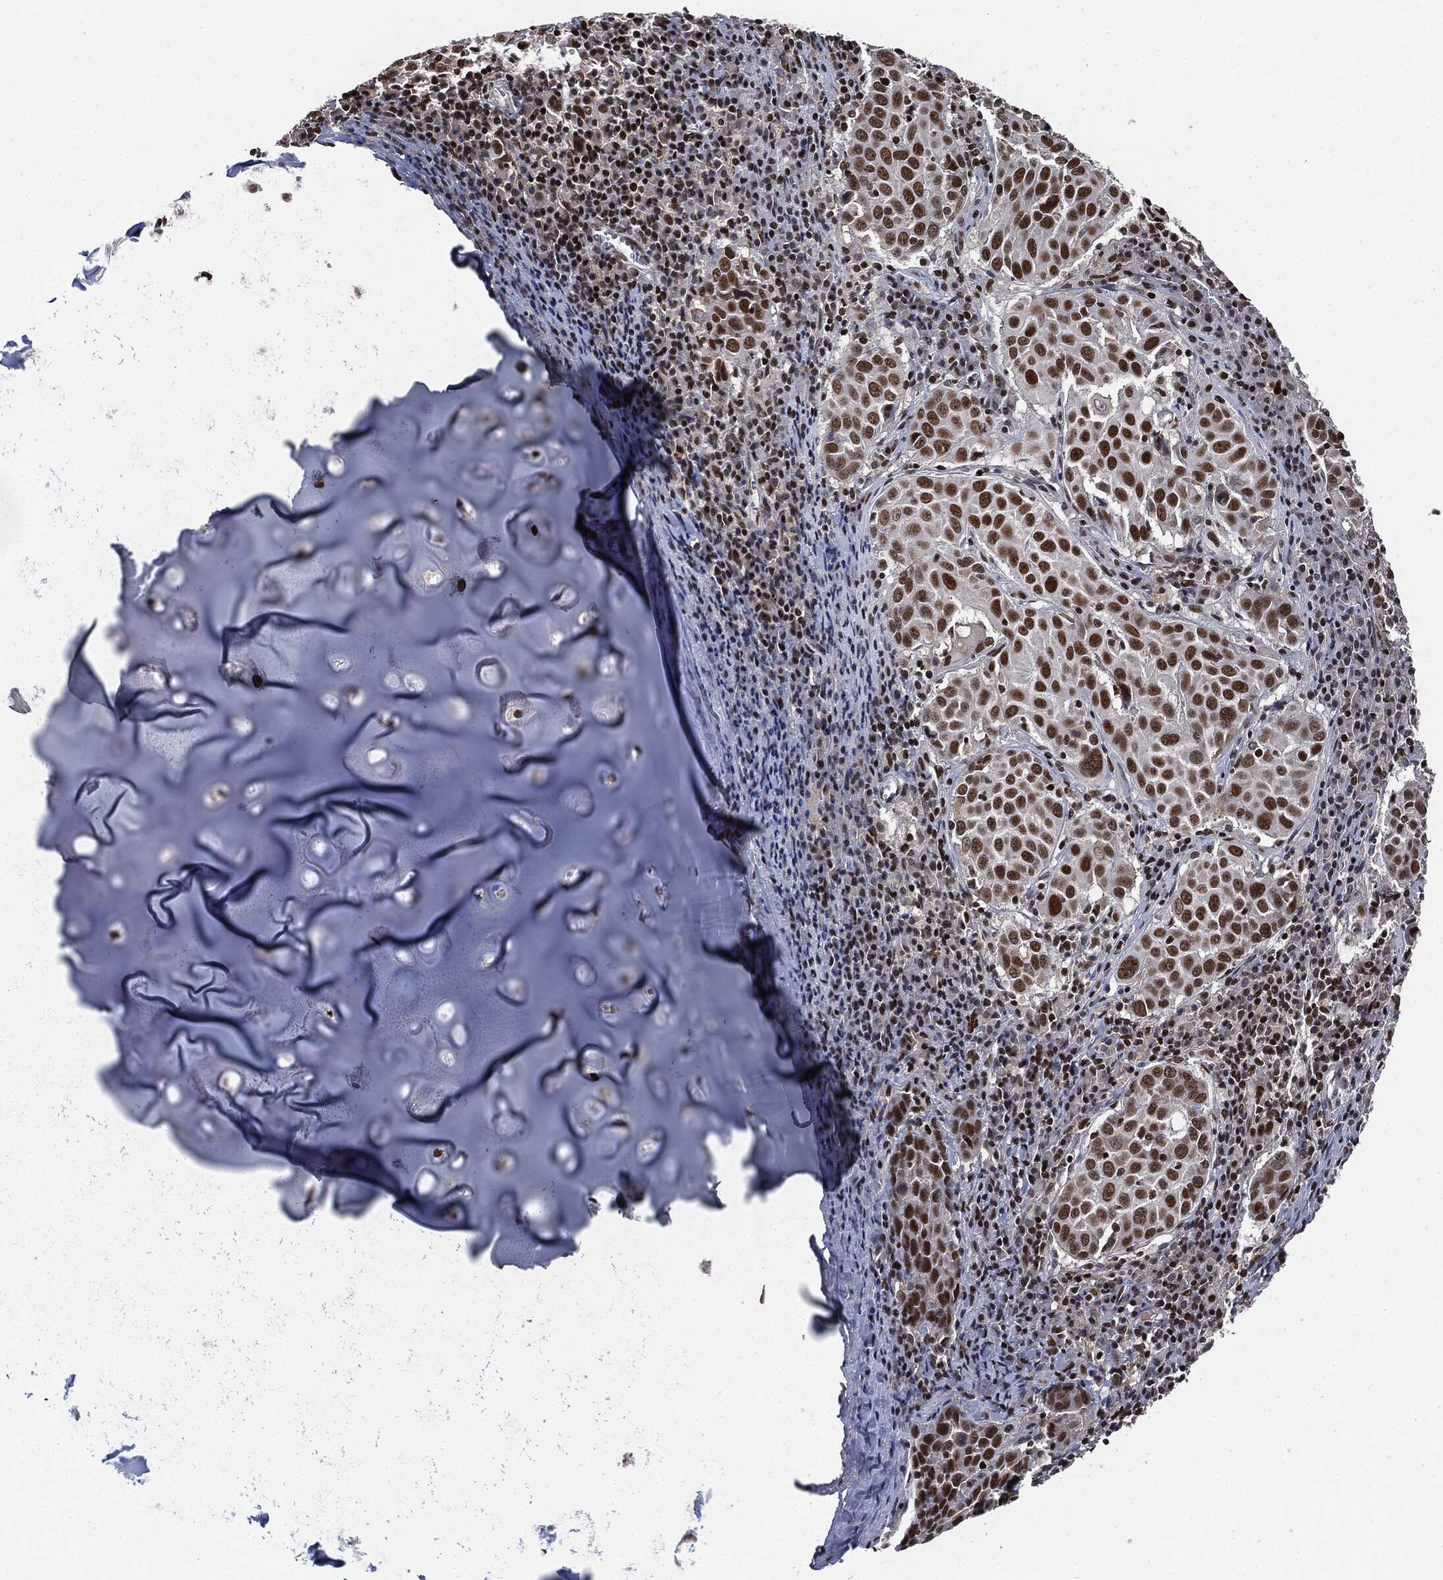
{"staining": {"intensity": "strong", "quantity": ">75%", "location": "nuclear"}, "tissue": "lung cancer", "cell_type": "Tumor cells", "image_type": "cancer", "snomed": [{"axis": "morphology", "description": "Squamous cell carcinoma, NOS"}, {"axis": "topography", "description": "Lung"}], "caption": "Immunohistochemical staining of lung squamous cell carcinoma demonstrates high levels of strong nuclear protein expression in approximately >75% of tumor cells.", "gene": "DPH2", "patient": {"sex": "male", "age": 57}}